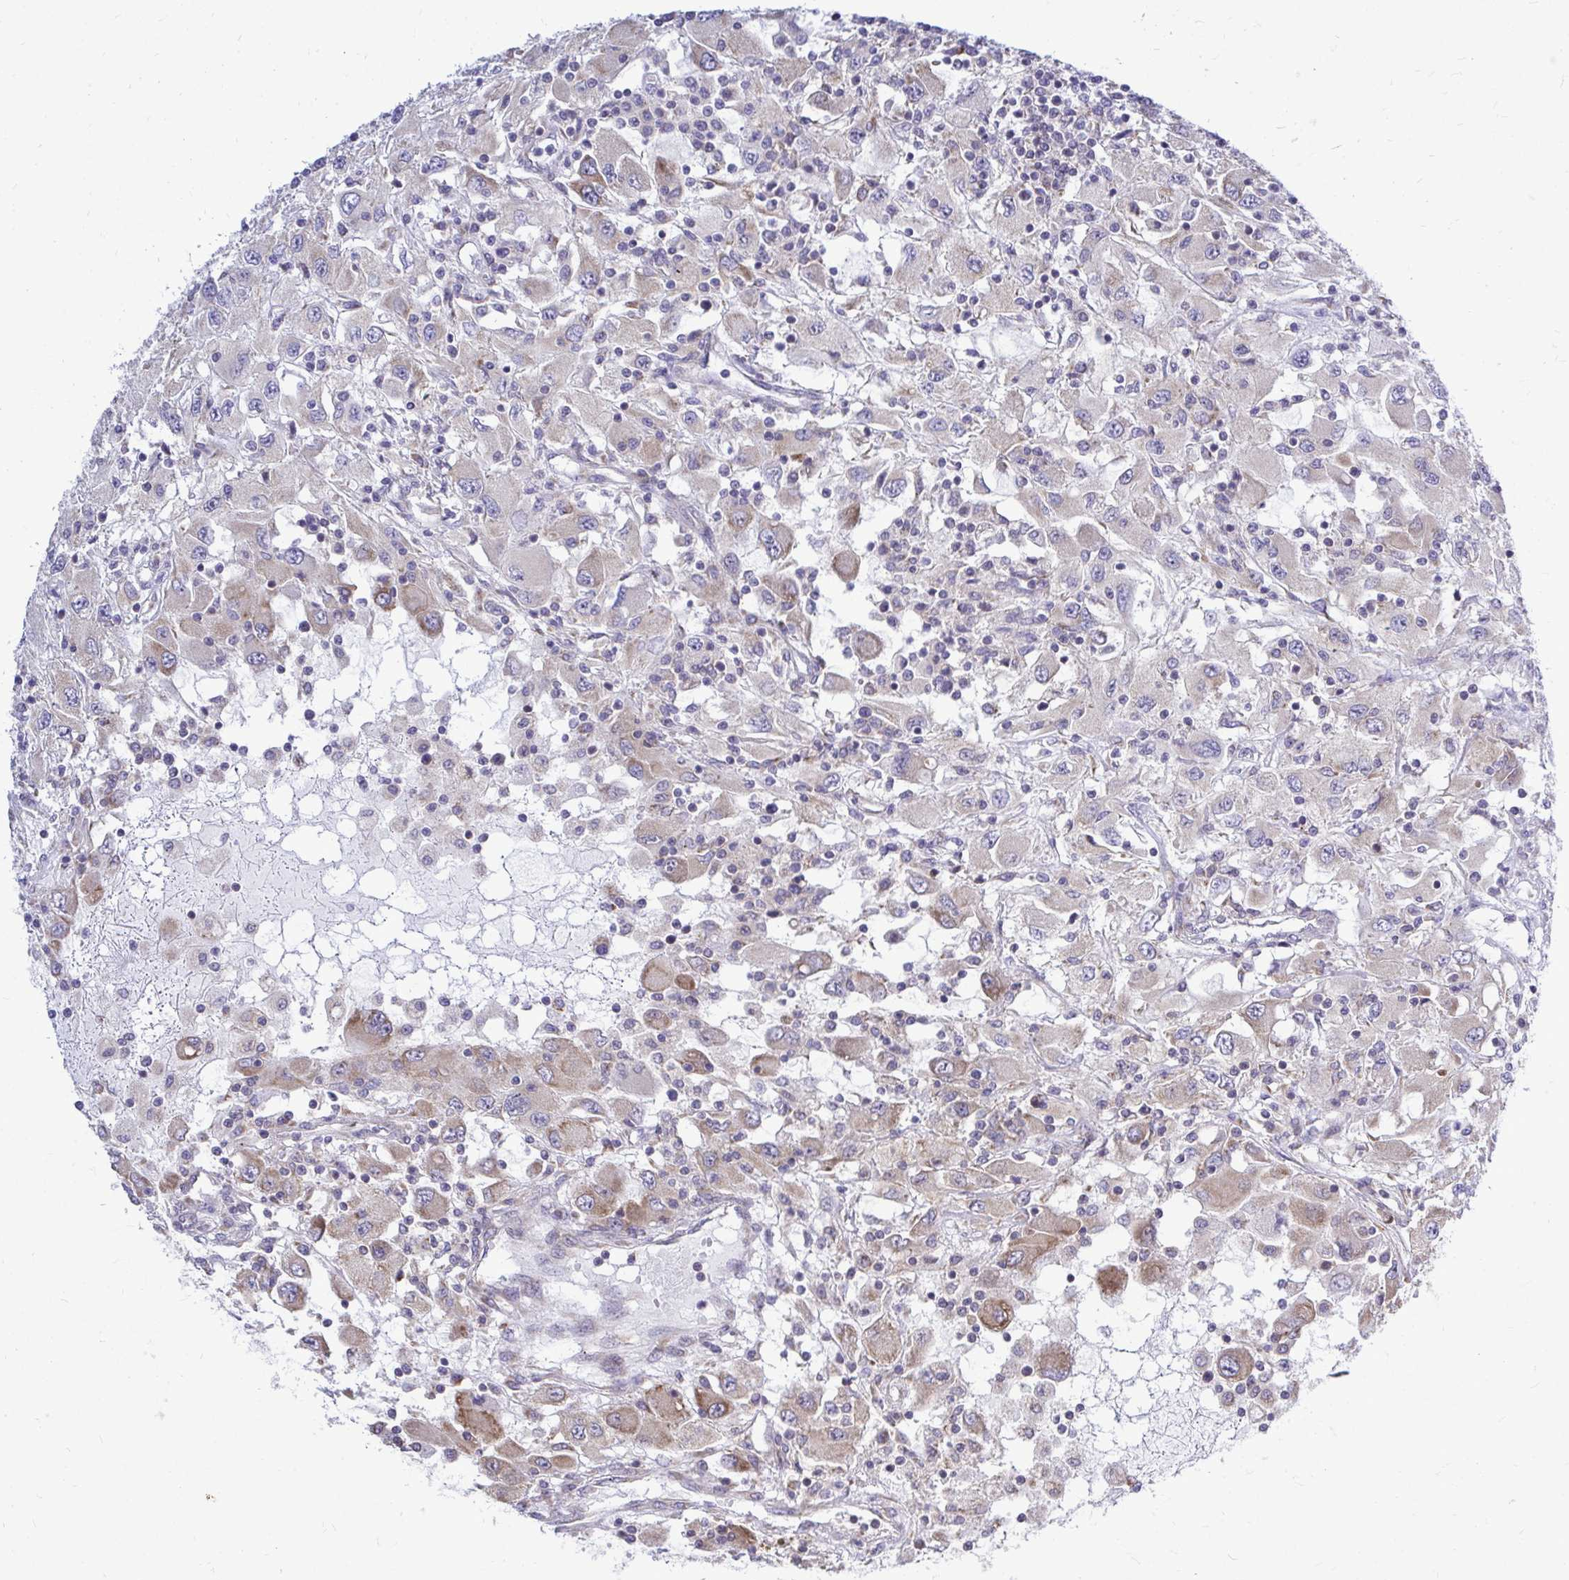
{"staining": {"intensity": "weak", "quantity": "25%-75%", "location": "cytoplasmic/membranous"}, "tissue": "renal cancer", "cell_type": "Tumor cells", "image_type": "cancer", "snomed": [{"axis": "morphology", "description": "Adenocarcinoma, NOS"}, {"axis": "topography", "description": "Kidney"}], "caption": "Renal cancer (adenocarcinoma) tissue shows weak cytoplasmic/membranous staining in approximately 25%-75% of tumor cells, visualized by immunohistochemistry.", "gene": "FMR1", "patient": {"sex": "female", "age": 67}}